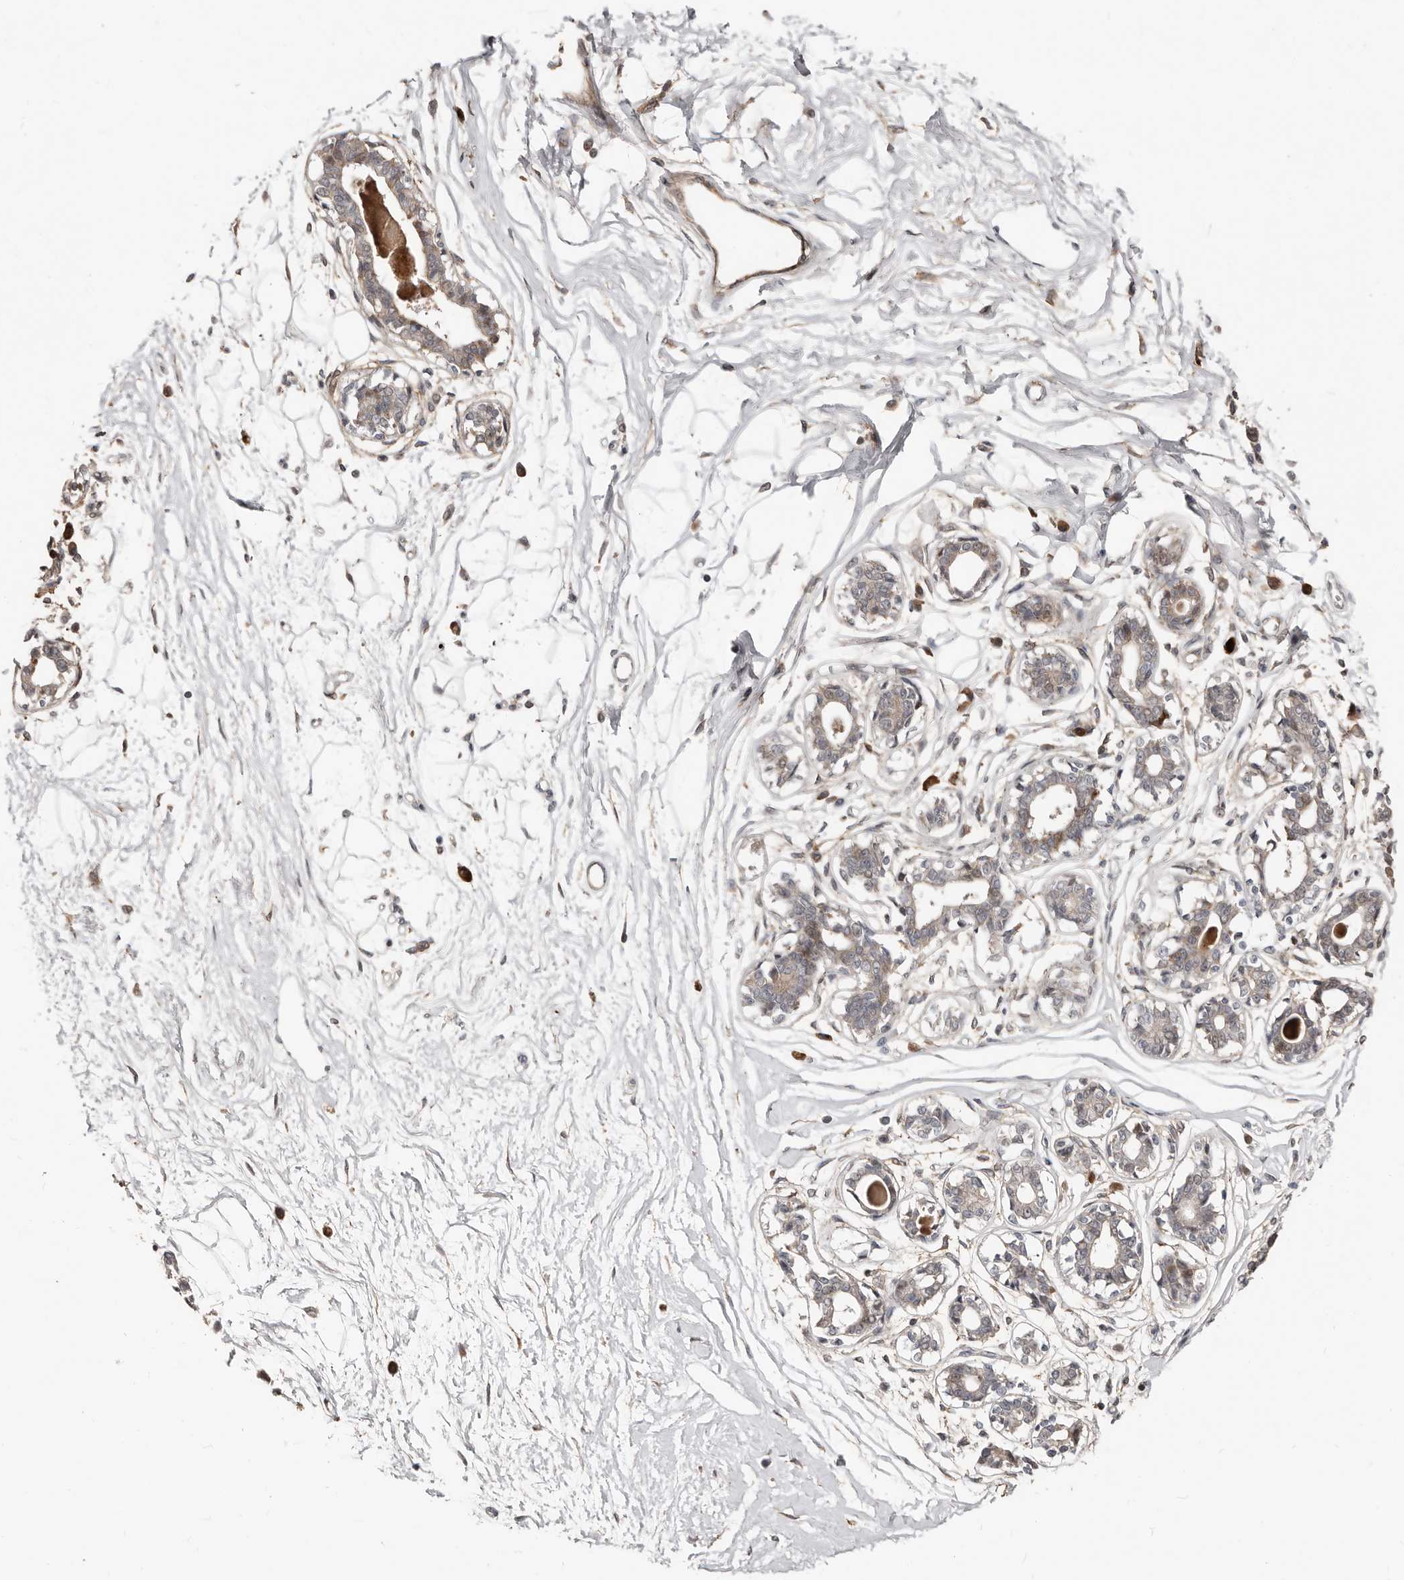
{"staining": {"intensity": "negative", "quantity": "none", "location": "none"}, "tissue": "breast", "cell_type": "Adipocytes", "image_type": "normal", "snomed": [{"axis": "morphology", "description": "Normal tissue, NOS"}, {"axis": "topography", "description": "Breast"}], "caption": "A photomicrograph of breast stained for a protein displays no brown staining in adipocytes.", "gene": "SMYD4", "patient": {"sex": "female", "age": 45}}